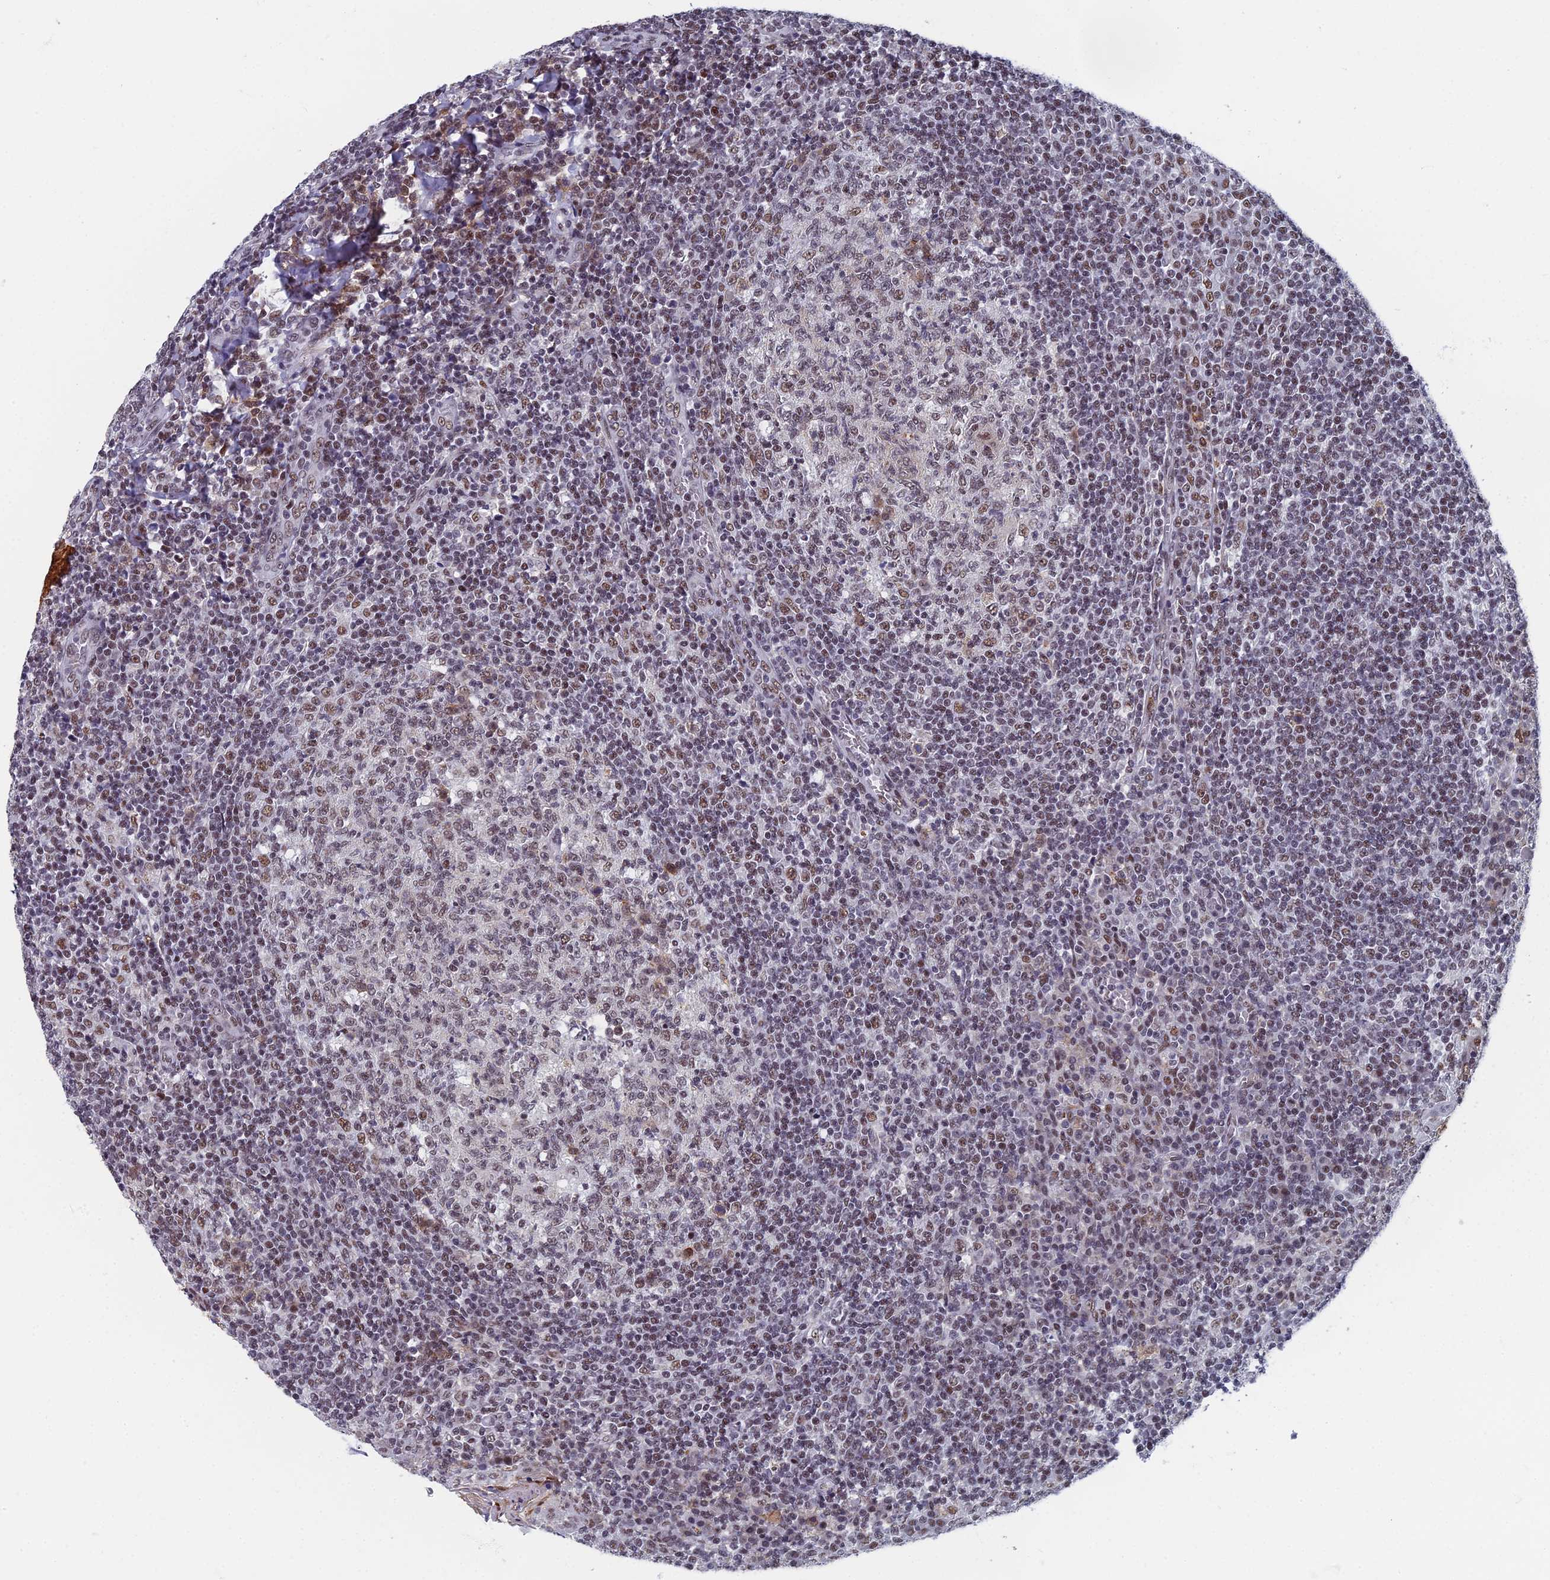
{"staining": {"intensity": "weak", "quantity": ">75%", "location": "nuclear"}, "tissue": "tonsil", "cell_type": "Germinal center cells", "image_type": "normal", "snomed": [{"axis": "morphology", "description": "Normal tissue, NOS"}, {"axis": "topography", "description": "Tonsil"}], "caption": "Weak nuclear protein positivity is present in approximately >75% of germinal center cells in tonsil. Using DAB (3,3'-diaminobenzidine) (brown) and hematoxylin (blue) stains, captured at high magnification using brightfield microscopy.", "gene": "TAF13", "patient": {"sex": "female", "age": 19}}